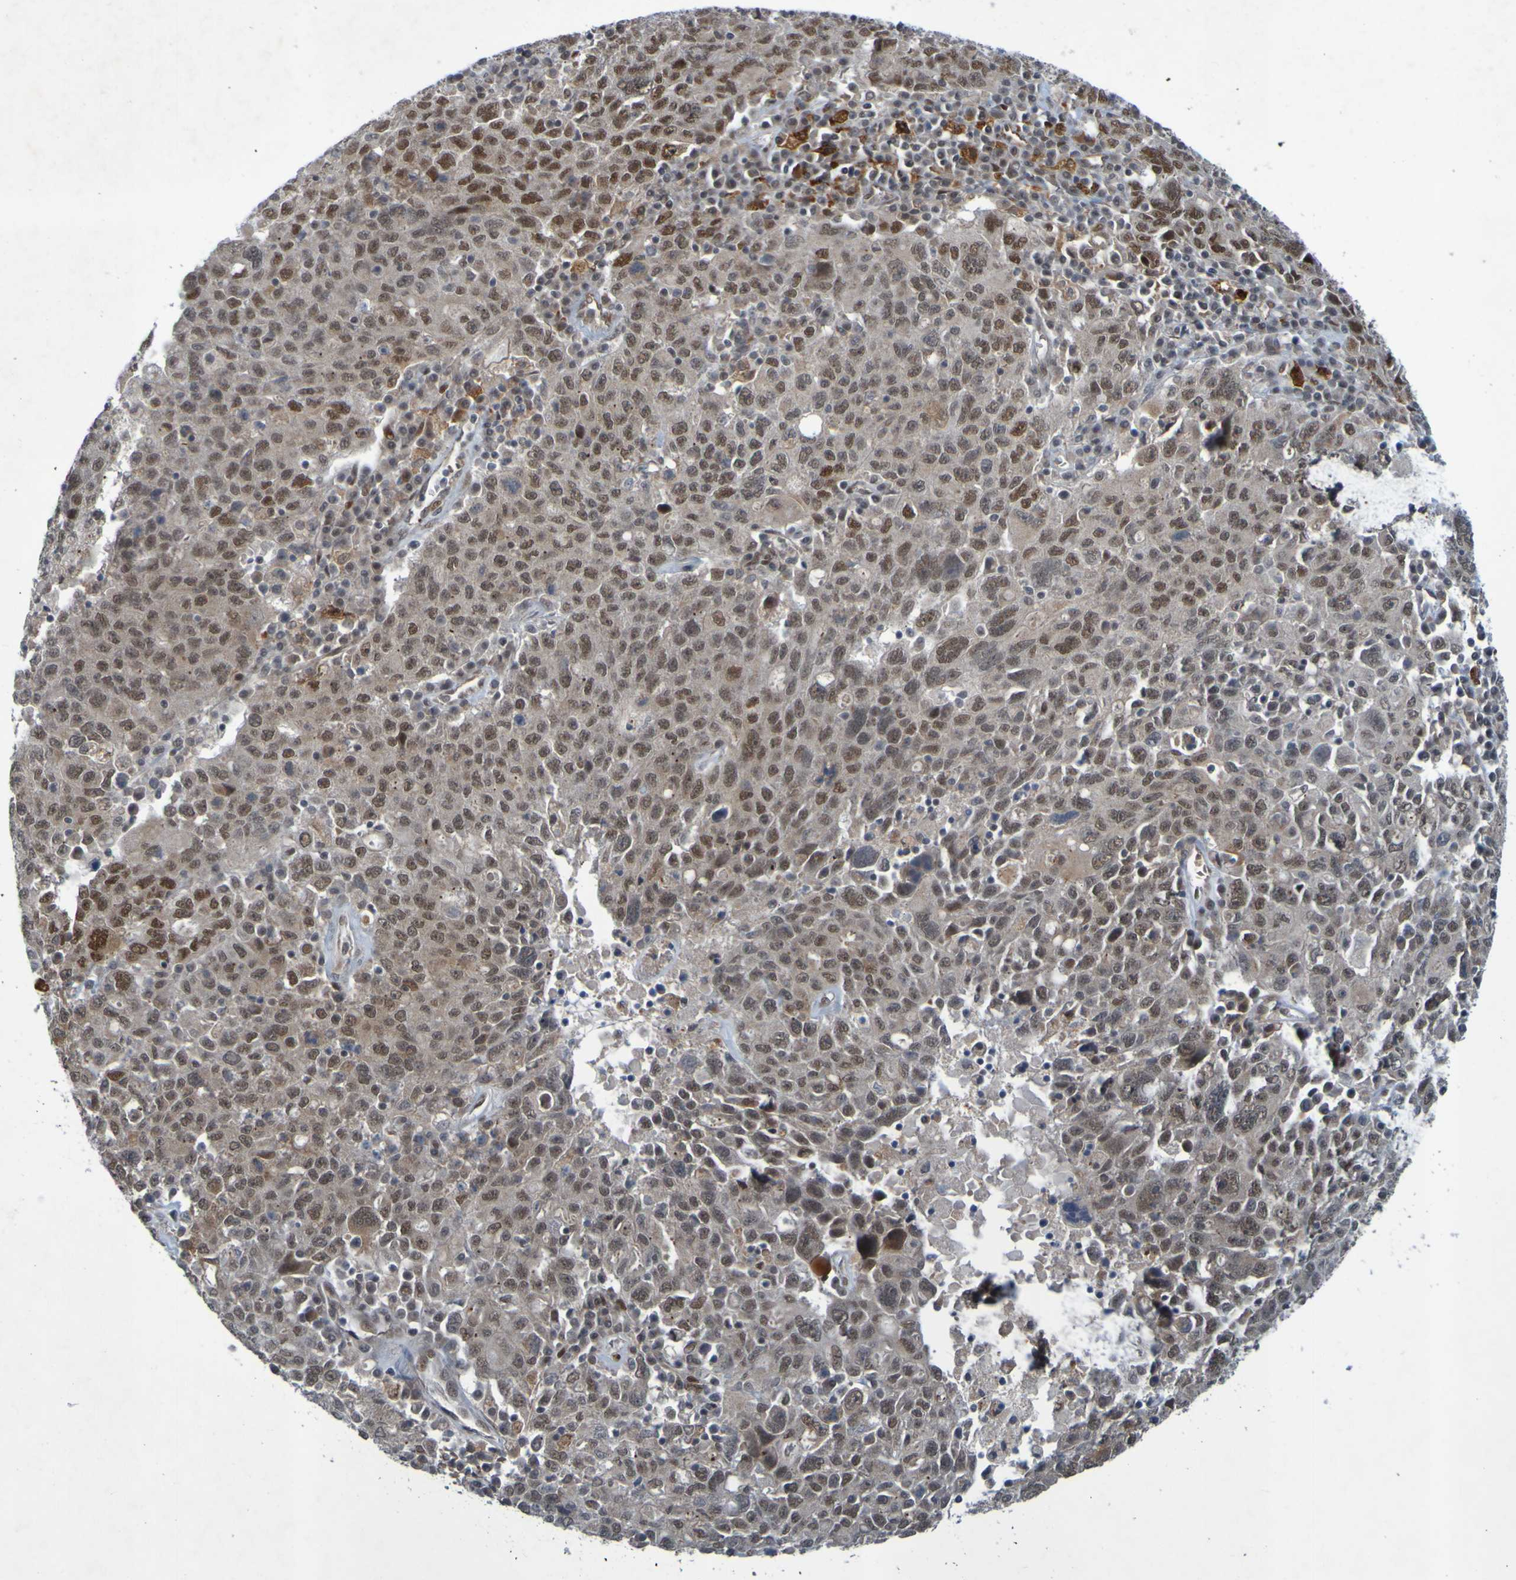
{"staining": {"intensity": "moderate", "quantity": ">75%", "location": "cytoplasmic/membranous,nuclear"}, "tissue": "ovarian cancer", "cell_type": "Tumor cells", "image_type": "cancer", "snomed": [{"axis": "morphology", "description": "Carcinoma, endometroid"}, {"axis": "topography", "description": "Ovary"}], "caption": "Immunohistochemical staining of human ovarian endometroid carcinoma shows moderate cytoplasmic/membranous and nuclear protein staining in approximately >75% of tumor cells. (Stains: DAB in brown, nuclei in blue, Microscopy: brightfield microscopy at high magnification).", "gene": "MCPH1", "patient": {"sex": "female", "age": 62}}